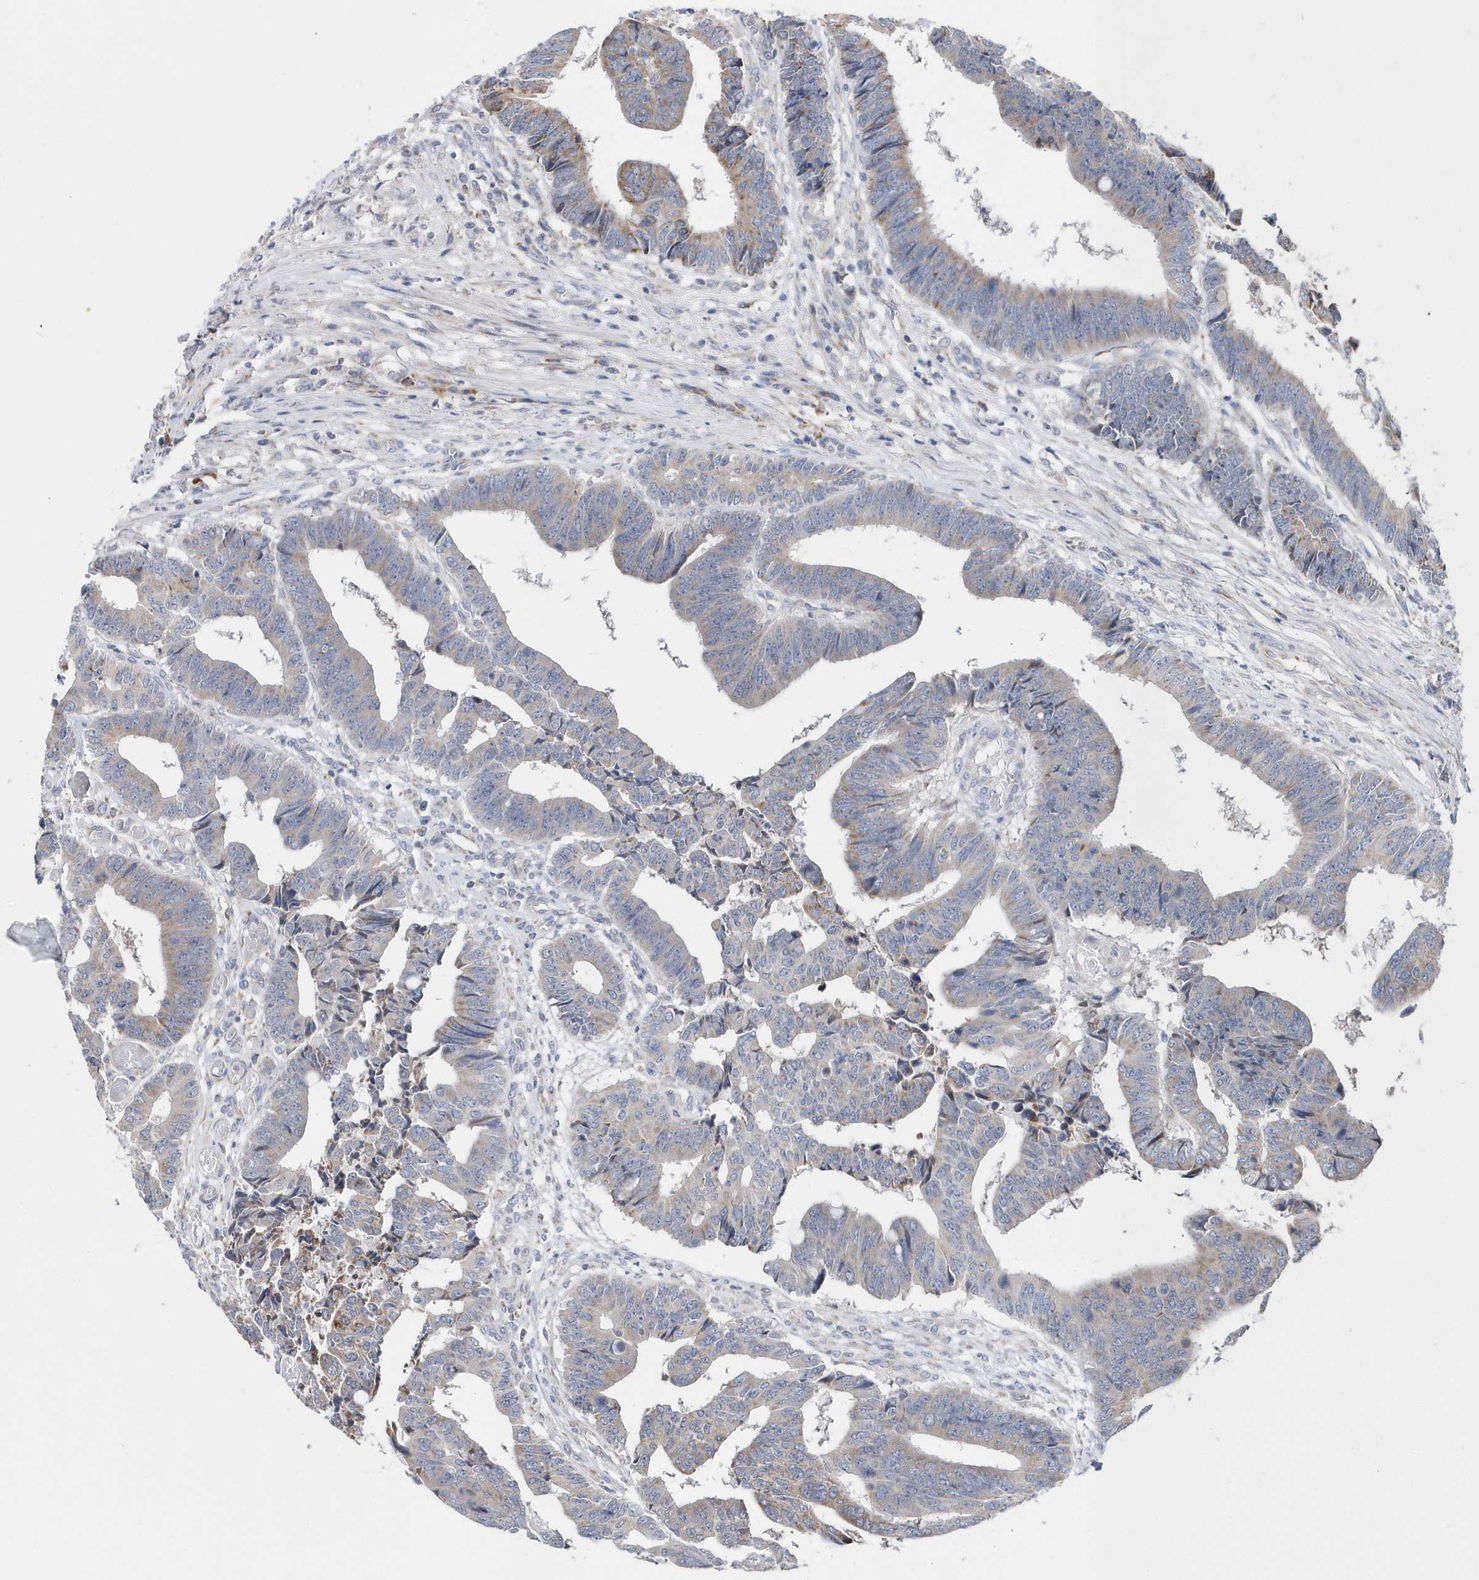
{"staining": {"intensity": "weak", "quantity": "<25%", "location": "cytoplasmic/membranous"}, "tissue": "colorectal cancer", "cell_type": "Tumor cells", "image_type": "cancer", "snomed": [{"axis": "morphology", "description": "Adenocarcinoma, NOS"}, {"axis": "topography", "description": "Rectum"}], "caption": "DAB immunohistochemical staining of human colorectal adenocarcinoma reveals no significant staining in tumor cells.", "gene": "SPATA5", "patient": {"sex": "male", "age": 84}}